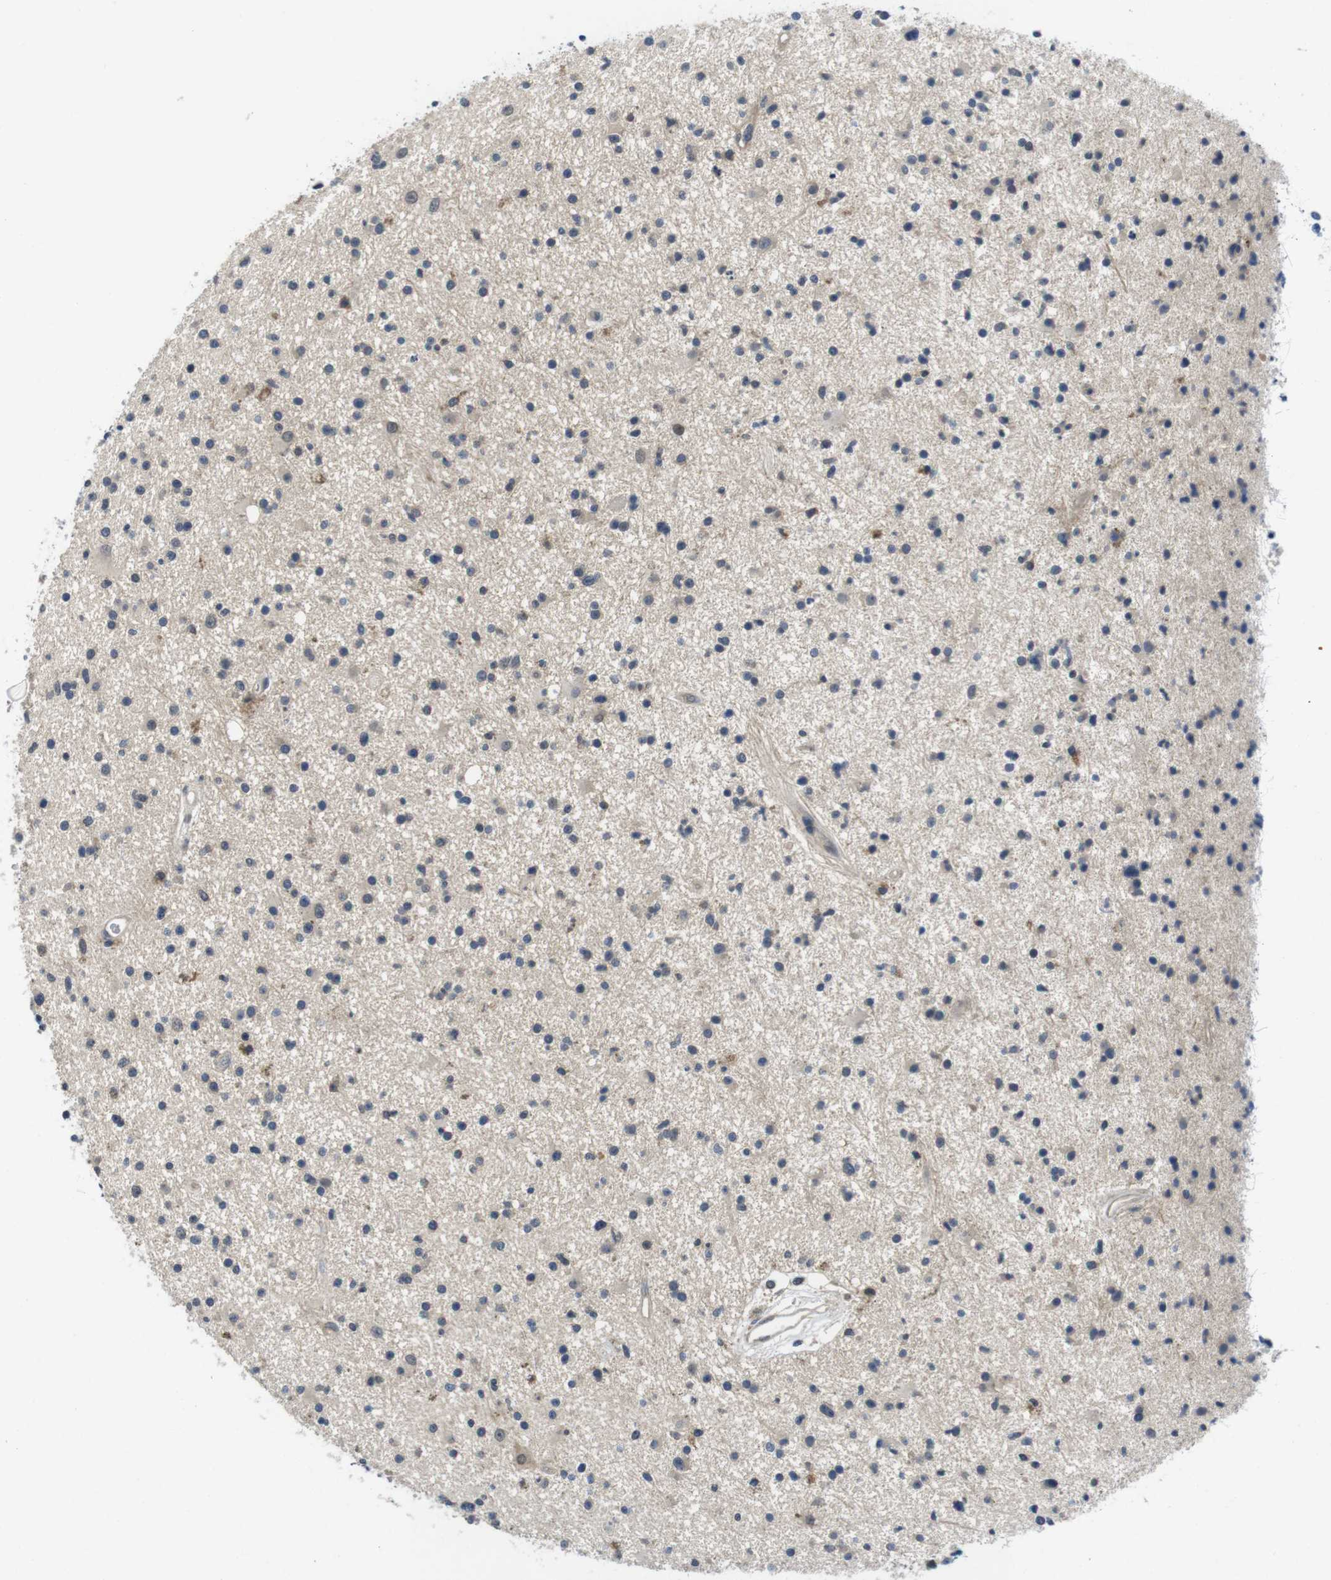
{"staining": {"intensity": "weak", "quantity": "<25%", "location": "cytoplasmic/membranous"}, "tissue": "glioma", "cell_type": "Tumor cells", "image_type": "cancer", "snomed": [{"axis": "morphology", "description": "Glioma, malignant, High grade"}, {"axis": "topography", "description": "Brain"}], "caption": "Photomicrograph shows no significant protein expression in tumor cells of glioma.", "gene": "FADD", "patient": {"sex": "male", "age": 33}}